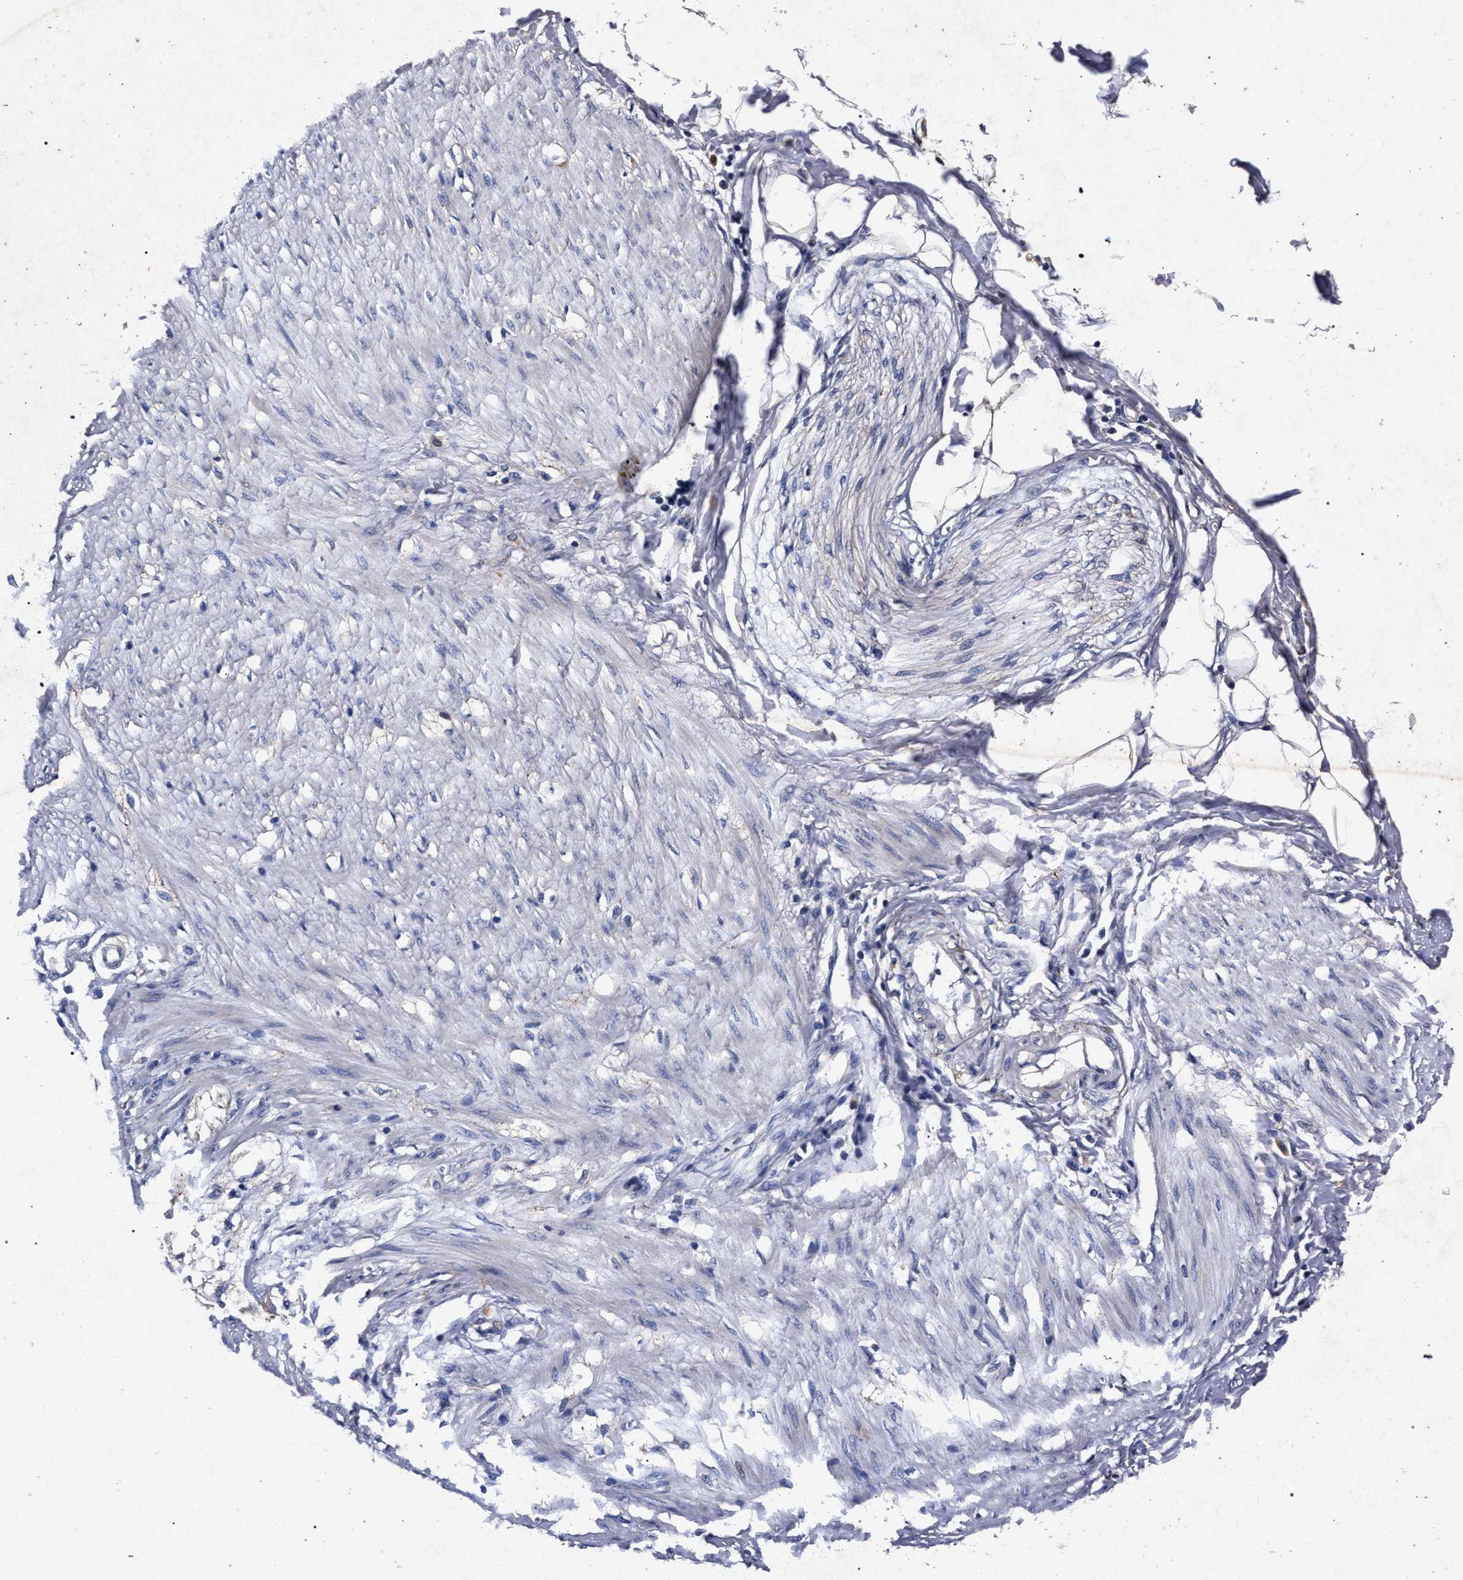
{"staining": {"intensity": "weak", "quantity": ">75%", "location": "cytoplasmic/membranous"}, "tissue": "adipose tissue", "cell_type": "Adipocytes", "image_type": "normal", "snomed": [{"axis": "morphology", "description": "Normal tissue, NOS"}, {"axis": "morphology", "description": "Adenocarcinoma, NOS"}, {"axis": "topography", "description": "Colon"}, {"axis": "topography", "description": "Peripheral nerve tissue"}], "caption": "Protein analysis of benign adipose tissue demonstrates weak cytoplasmic/membranous expression in about >75% of adipocytes.", "gene": "ATP1A2", "patient": {"sex": "male", "age": 14}}